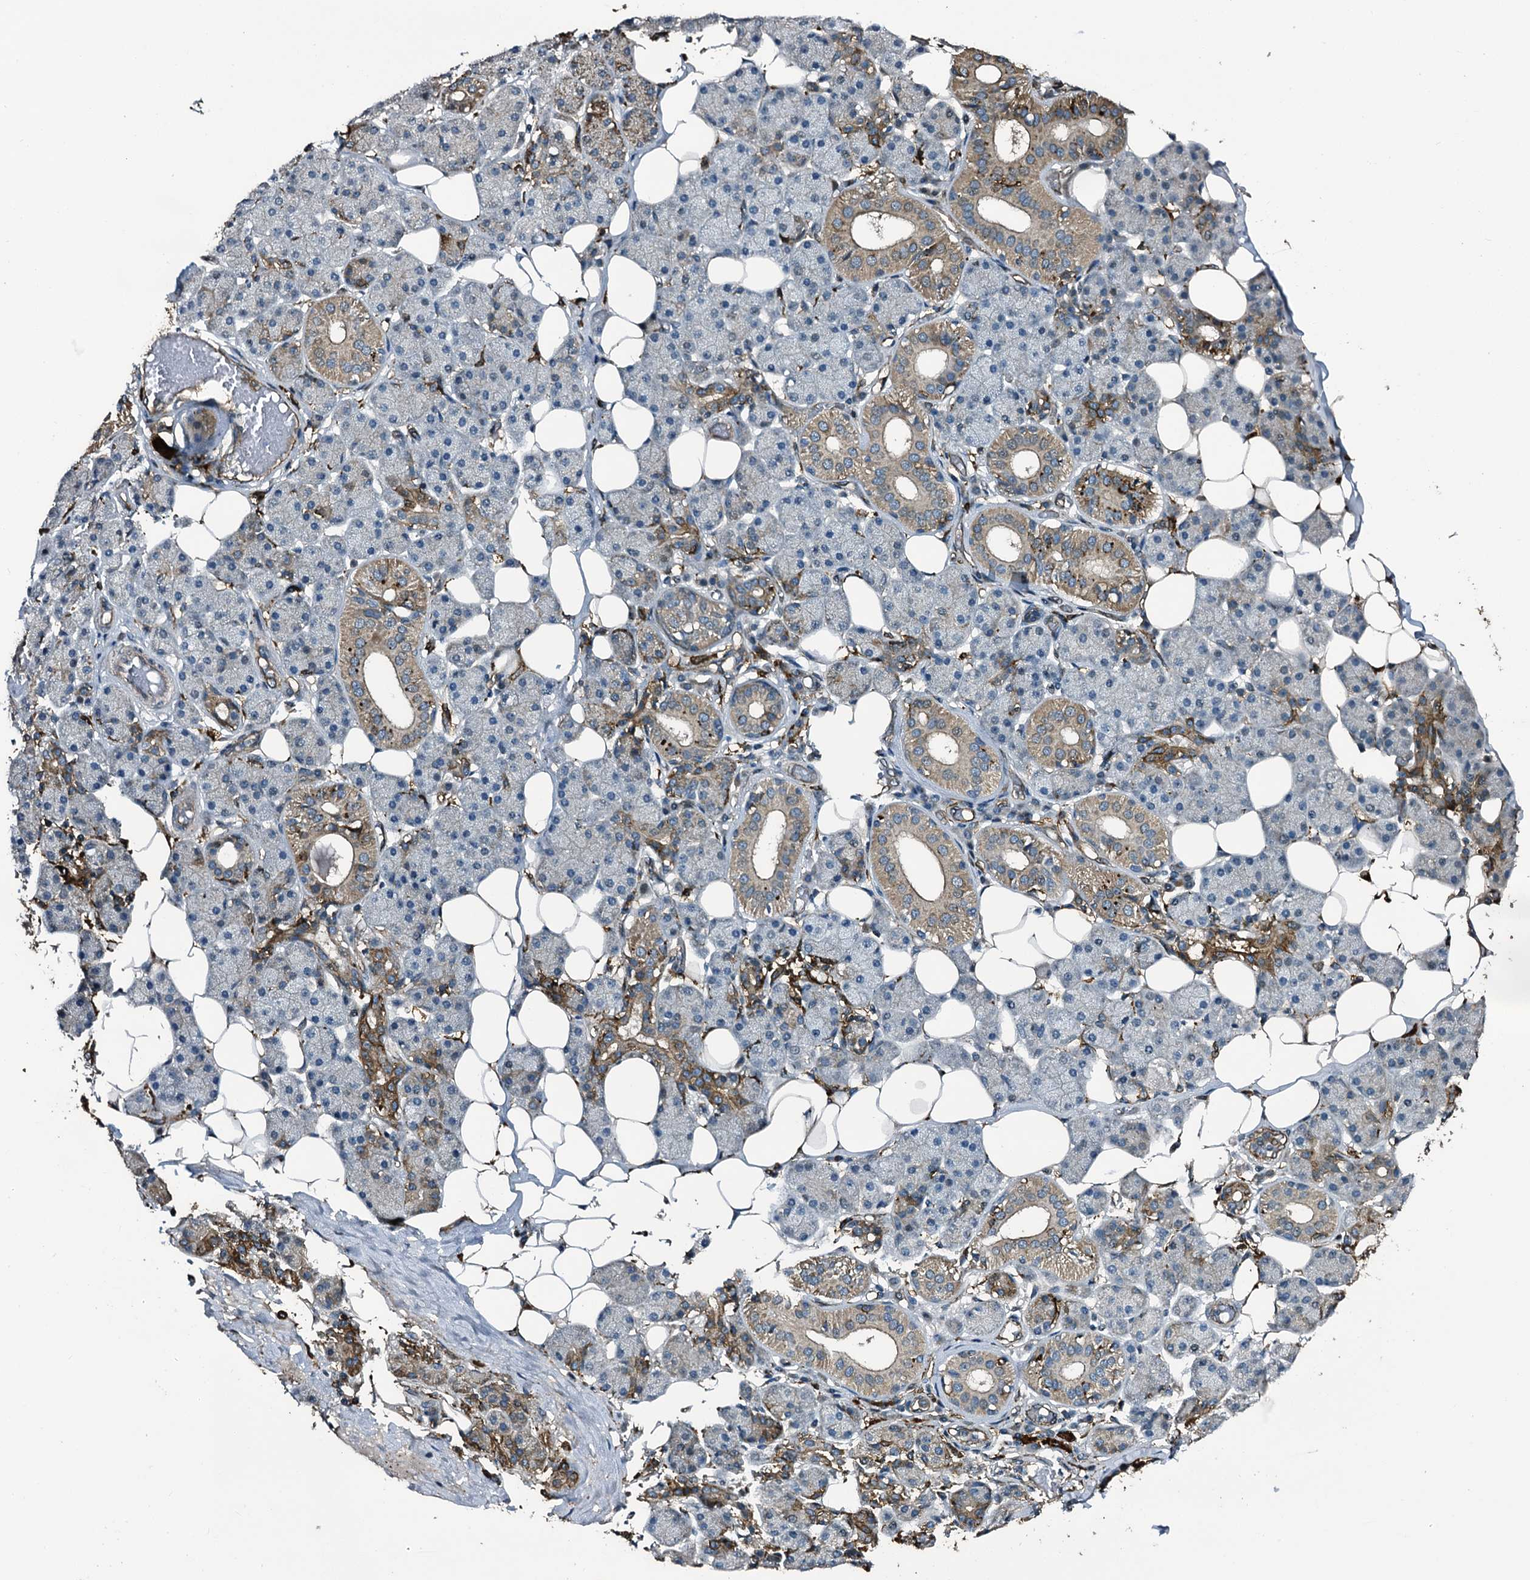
{"staining": {"intensity": "strong", "quantity": "<25%", "location": "cytoplasmic/membranous"}, "tissue": "salivary gland", "cell_type": "Glandular cells", "image_type": "normal", "snomed": [{"axis": "morphology", "description": "Normal tissue, NOS"}, {"axis": "topography", "description": "Salivary gland"}], "caption": "Salivary gland was stained to show a protein in brown. There is medium levels of strong cytoplasmic/membranous staining in about <25% of glandular cells.", "gene": "TPGS2", "patient": {"sex": "female", "age": 33}}